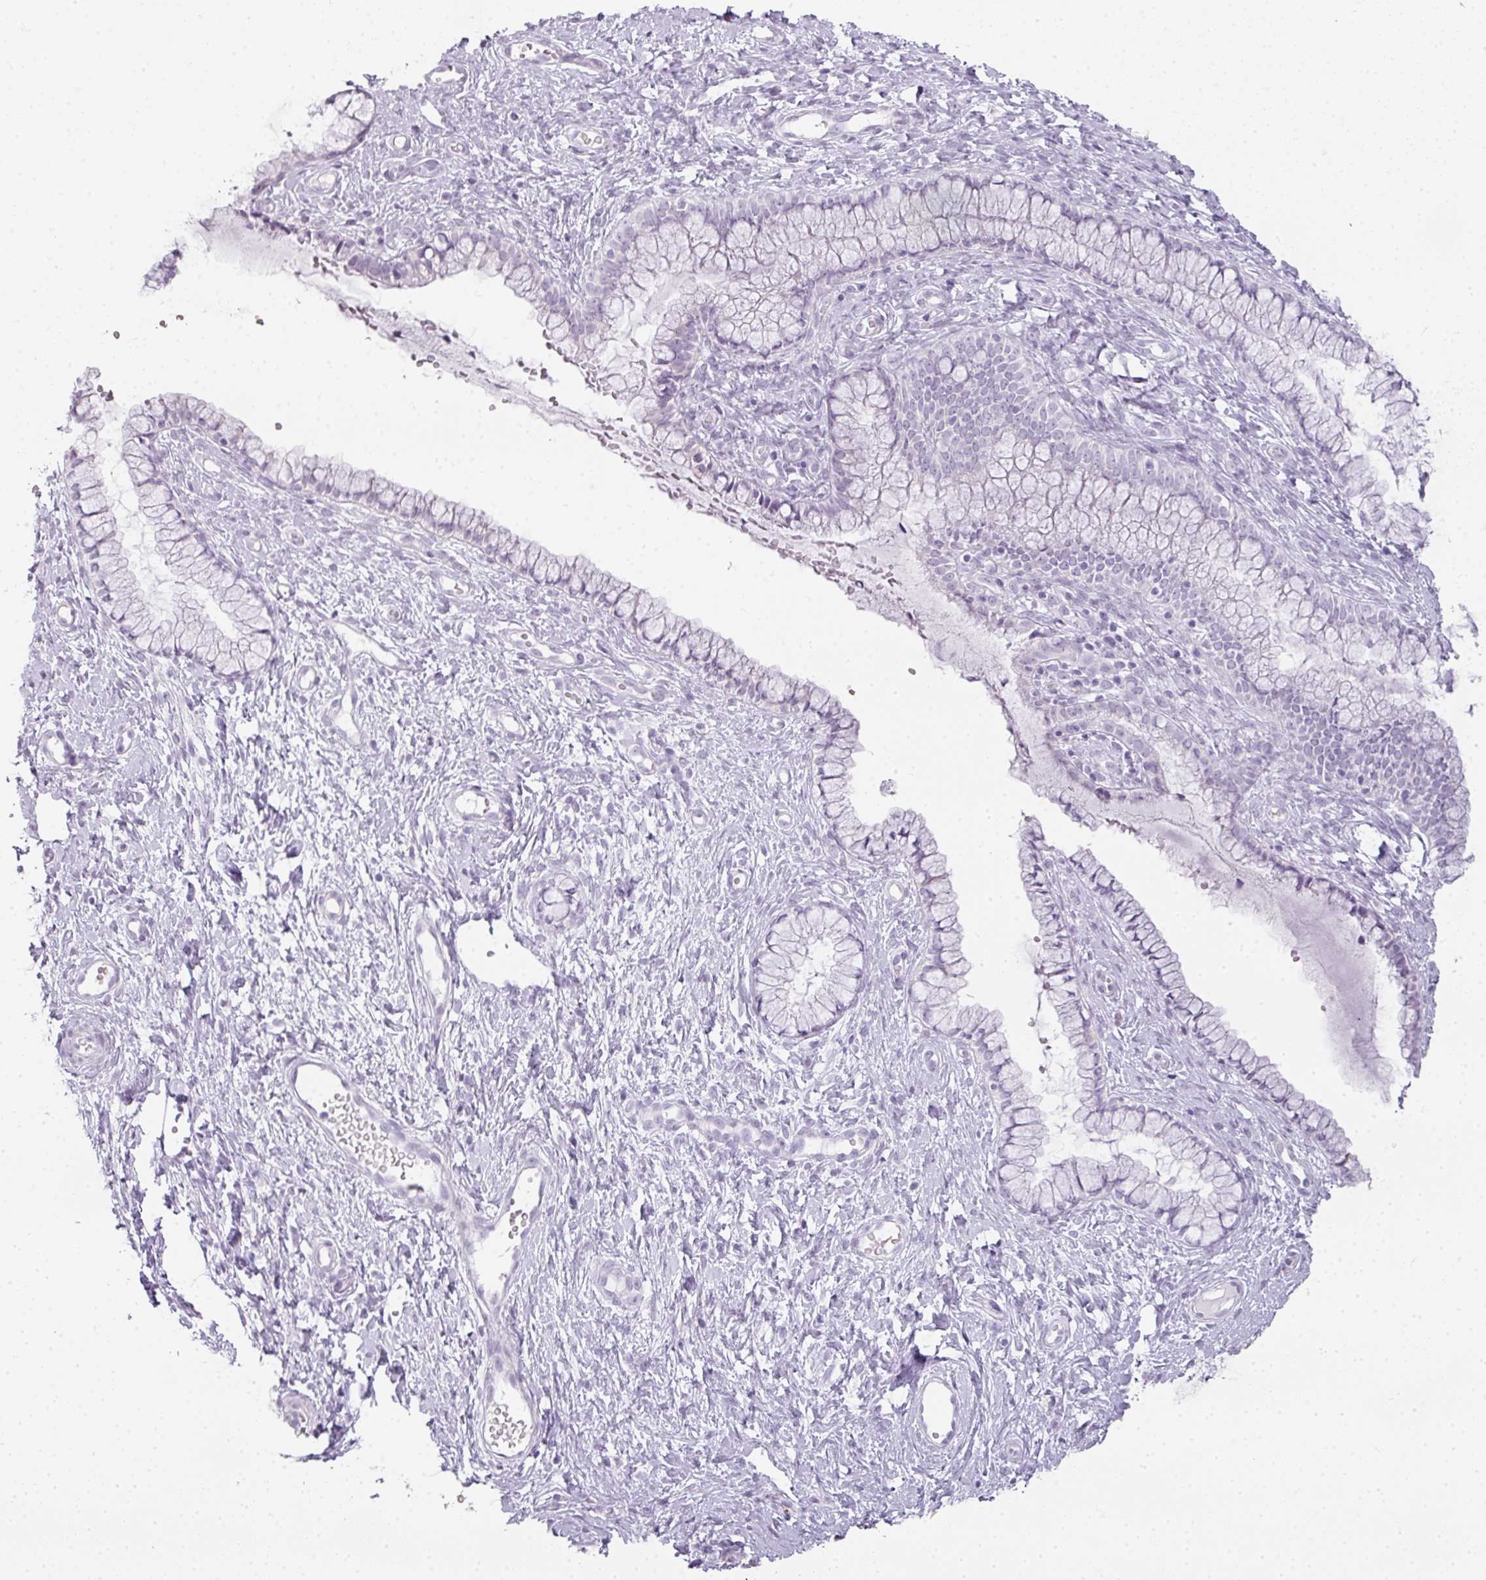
{"staining": {"intensity": "negative", "quantity": "none", "location": "none"}, "tissue": "cervix", "cell_type": "Glandular cells", "image_type": "normal", "snomed": [{"axis": "morphology", "description": "Normal tissue, NOS"}, {"axis": "topography", "description": "Cervix"}], "caption": "A high-resolution image shows IHC staining of unremarkable cervix, which shows no significant expression in glandular cells. (DAB immunohistochemistry visualized using brightfield microscopy, high magnification).", "gene": "RBMY1A1", "patient": {"sex": "female", "age": 36}}